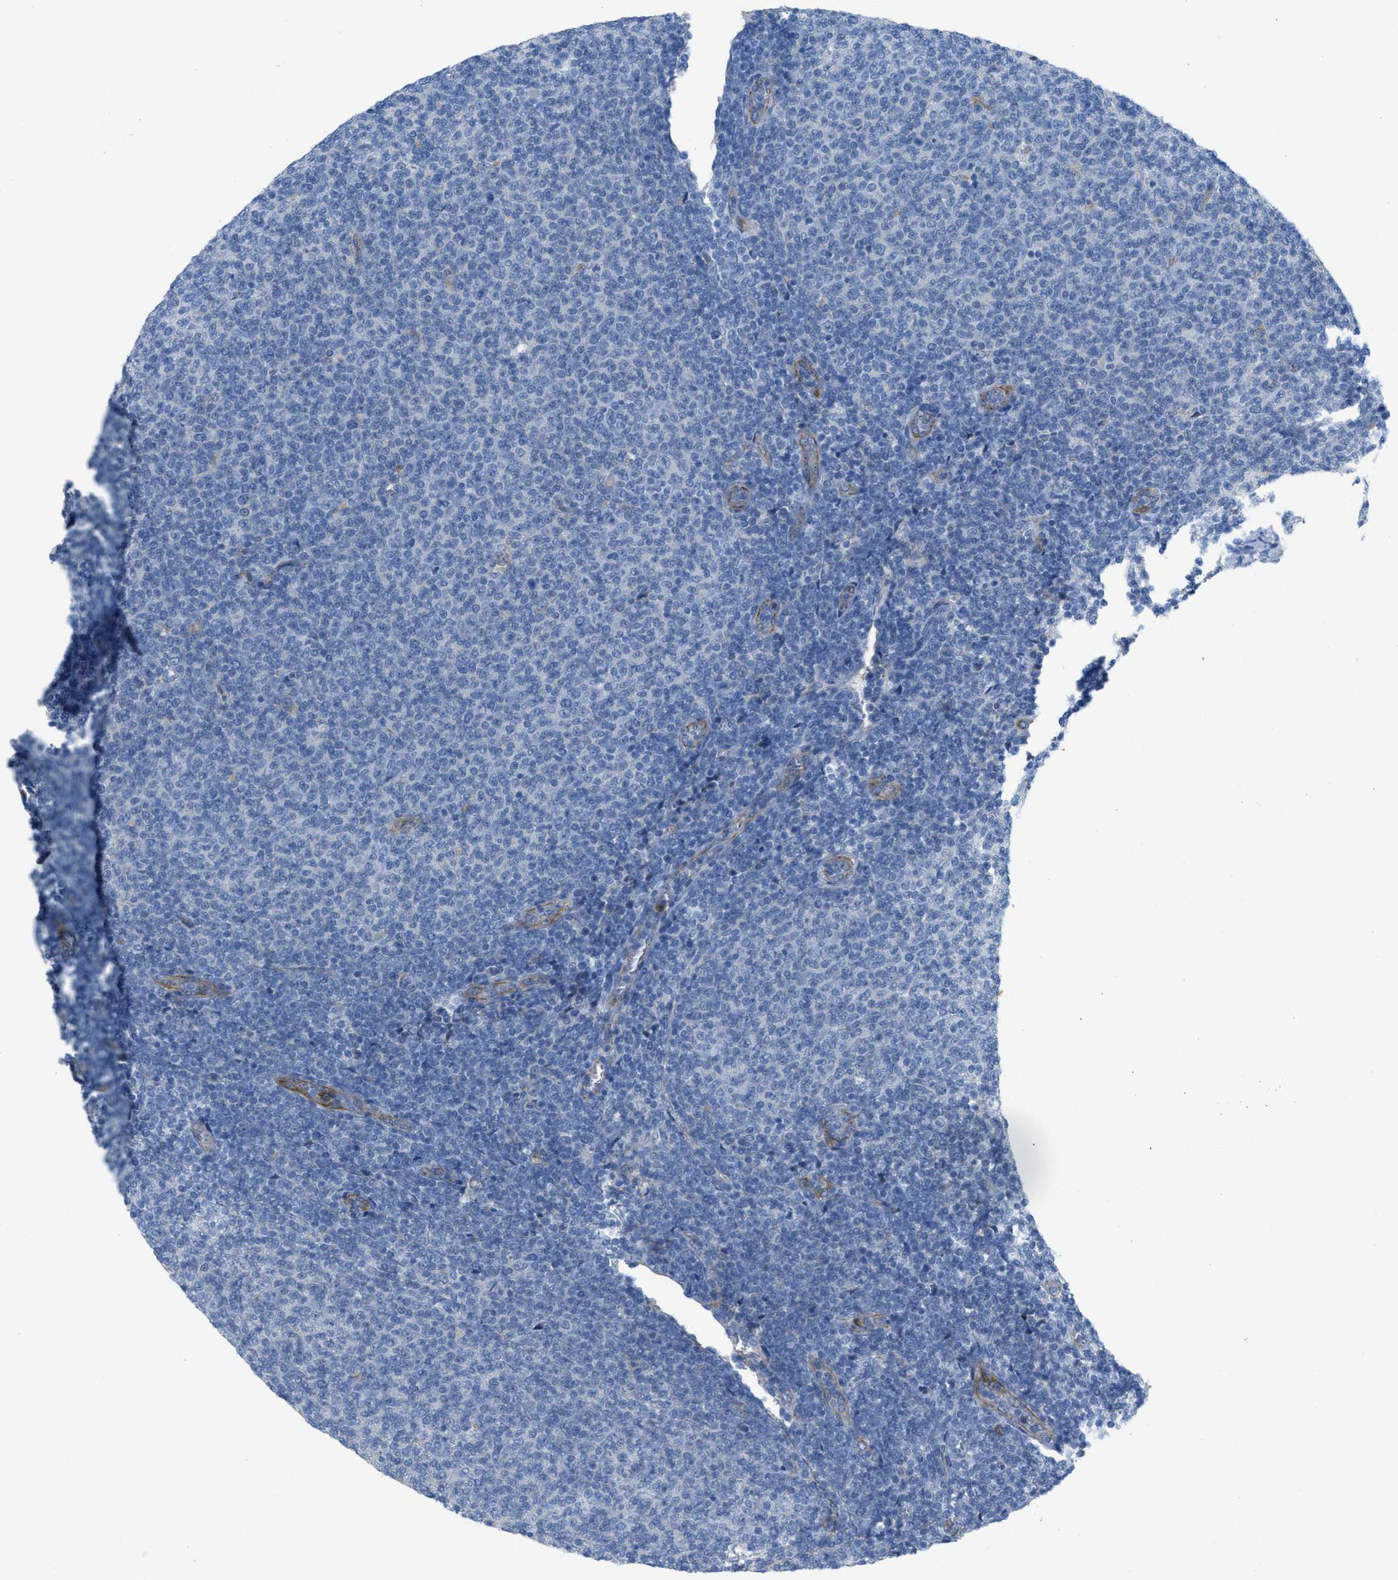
{"staining": {"intensity": "negative", "quantity": "none", "location": "none"}, "tissue": "lymphoma", "cell_type": "Tumor cells", "image_type": "cancer", "snomed": [{"axis": "morphology", "description": "Malignant lymphoma, non-Hodgkin's type, Low grade"}, {"axis": "topography", "description": "Lymph node"}], "caption": "DAB immunohistochemical staining of human lymphoma displays no significant positivity in tumor cells.", "gene": "CRB3", "patient": {"sex": "male", "age": 66}}